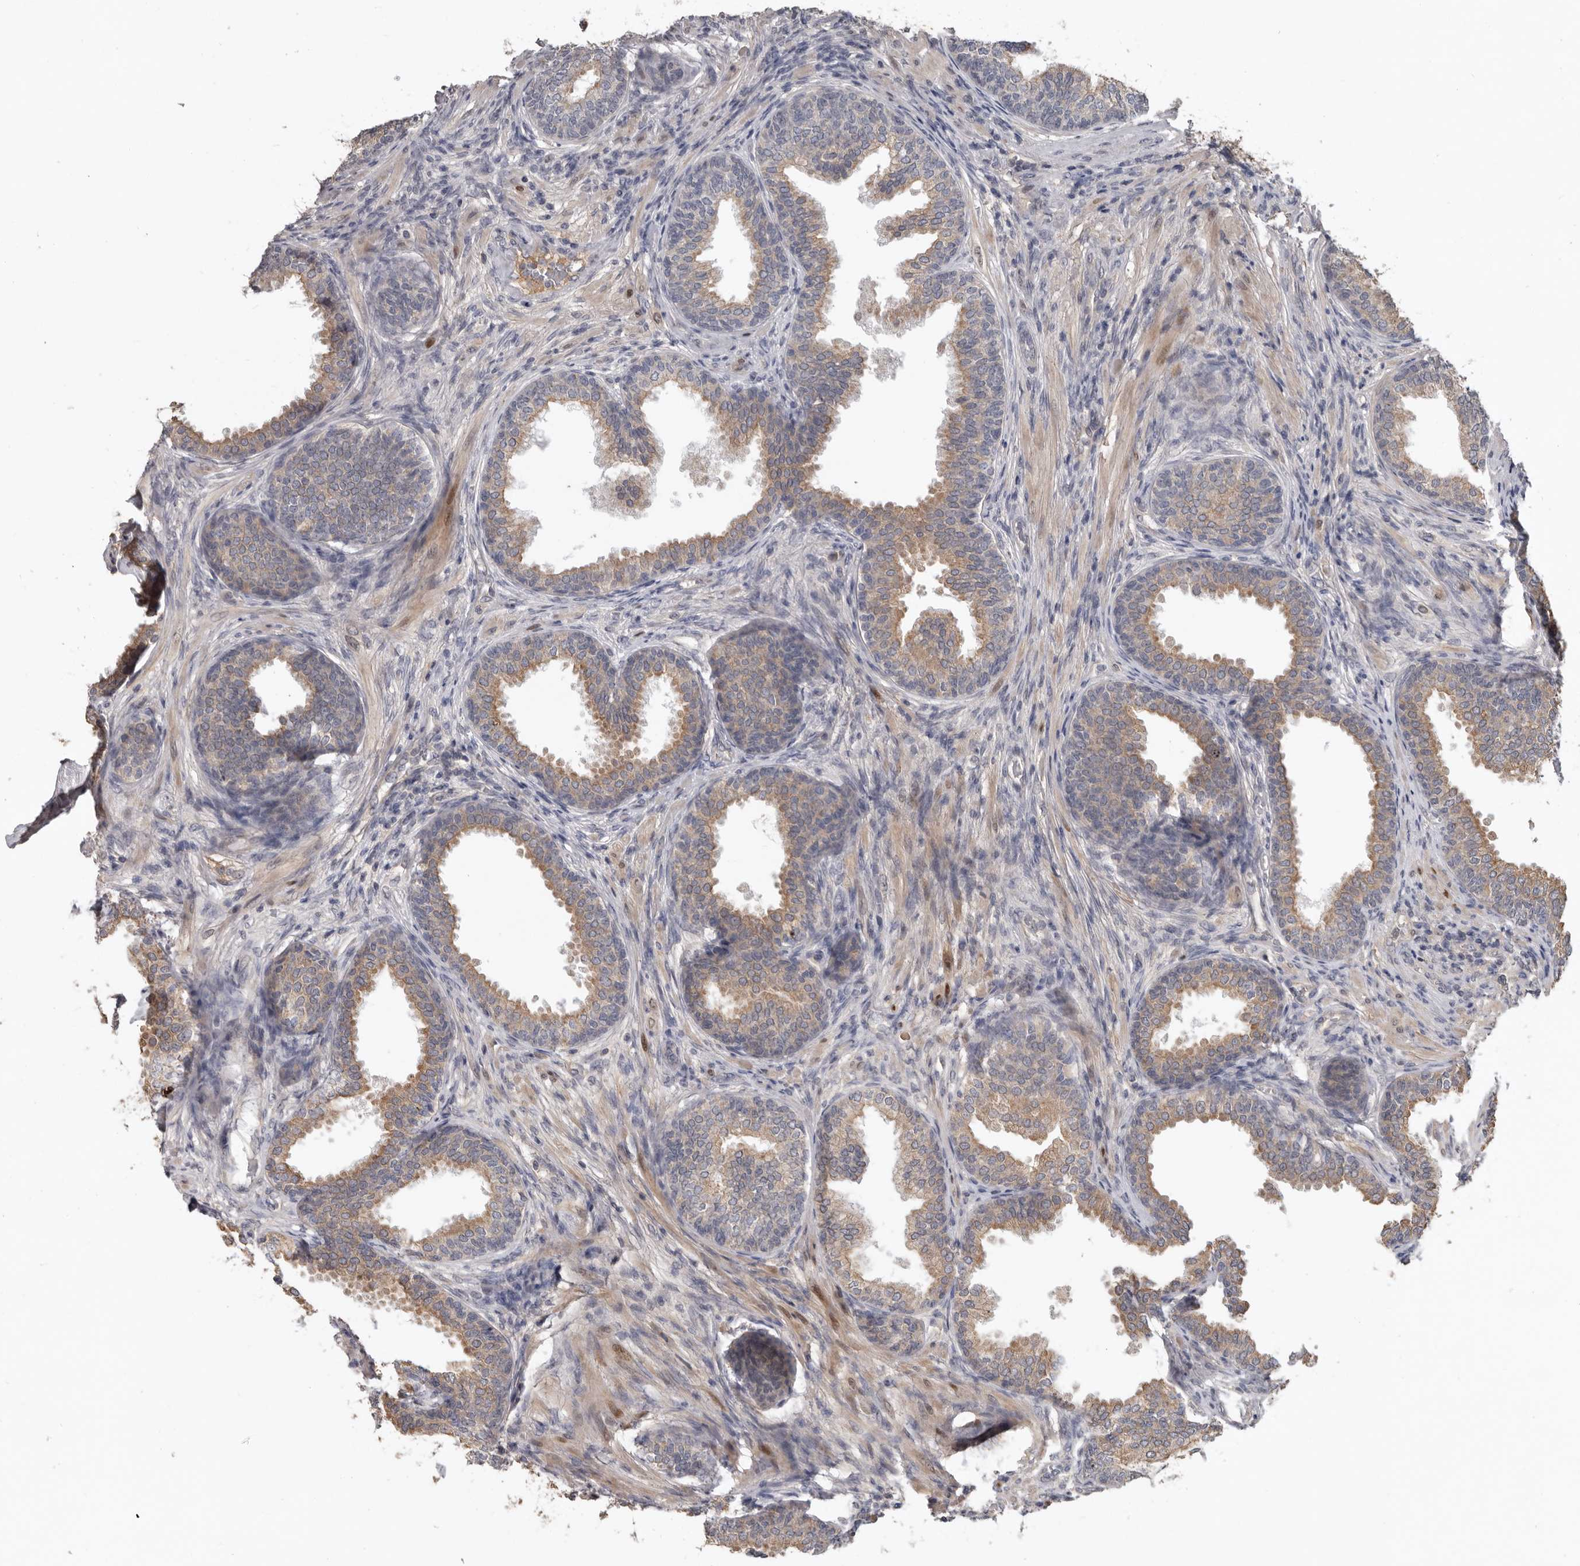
{"staining": {"intensity": "moderate", "quantity": "25%-75%", "location": "cytoplasmic/membranous"}, "tissue": "prostate", "cell_type": "Glandular cells", "image_type": "normal", "snomed": [{"axis": "morphology", "description": "Normal tissue, NOS"}, {"axis": "topography", "description": "Prostate"}], "caption": "IHC histopathology image of normal prostate: prostate stained using immunohistochemistry (IHC) displays medium levels of moderate protein expression localized specifically in the cytoplasmic/membranous of glandular cells, appearing as a cytoplasmic/membranous brown color.", "gene": "NMUR1", "patient": {"sex": "male", "age": 76}}